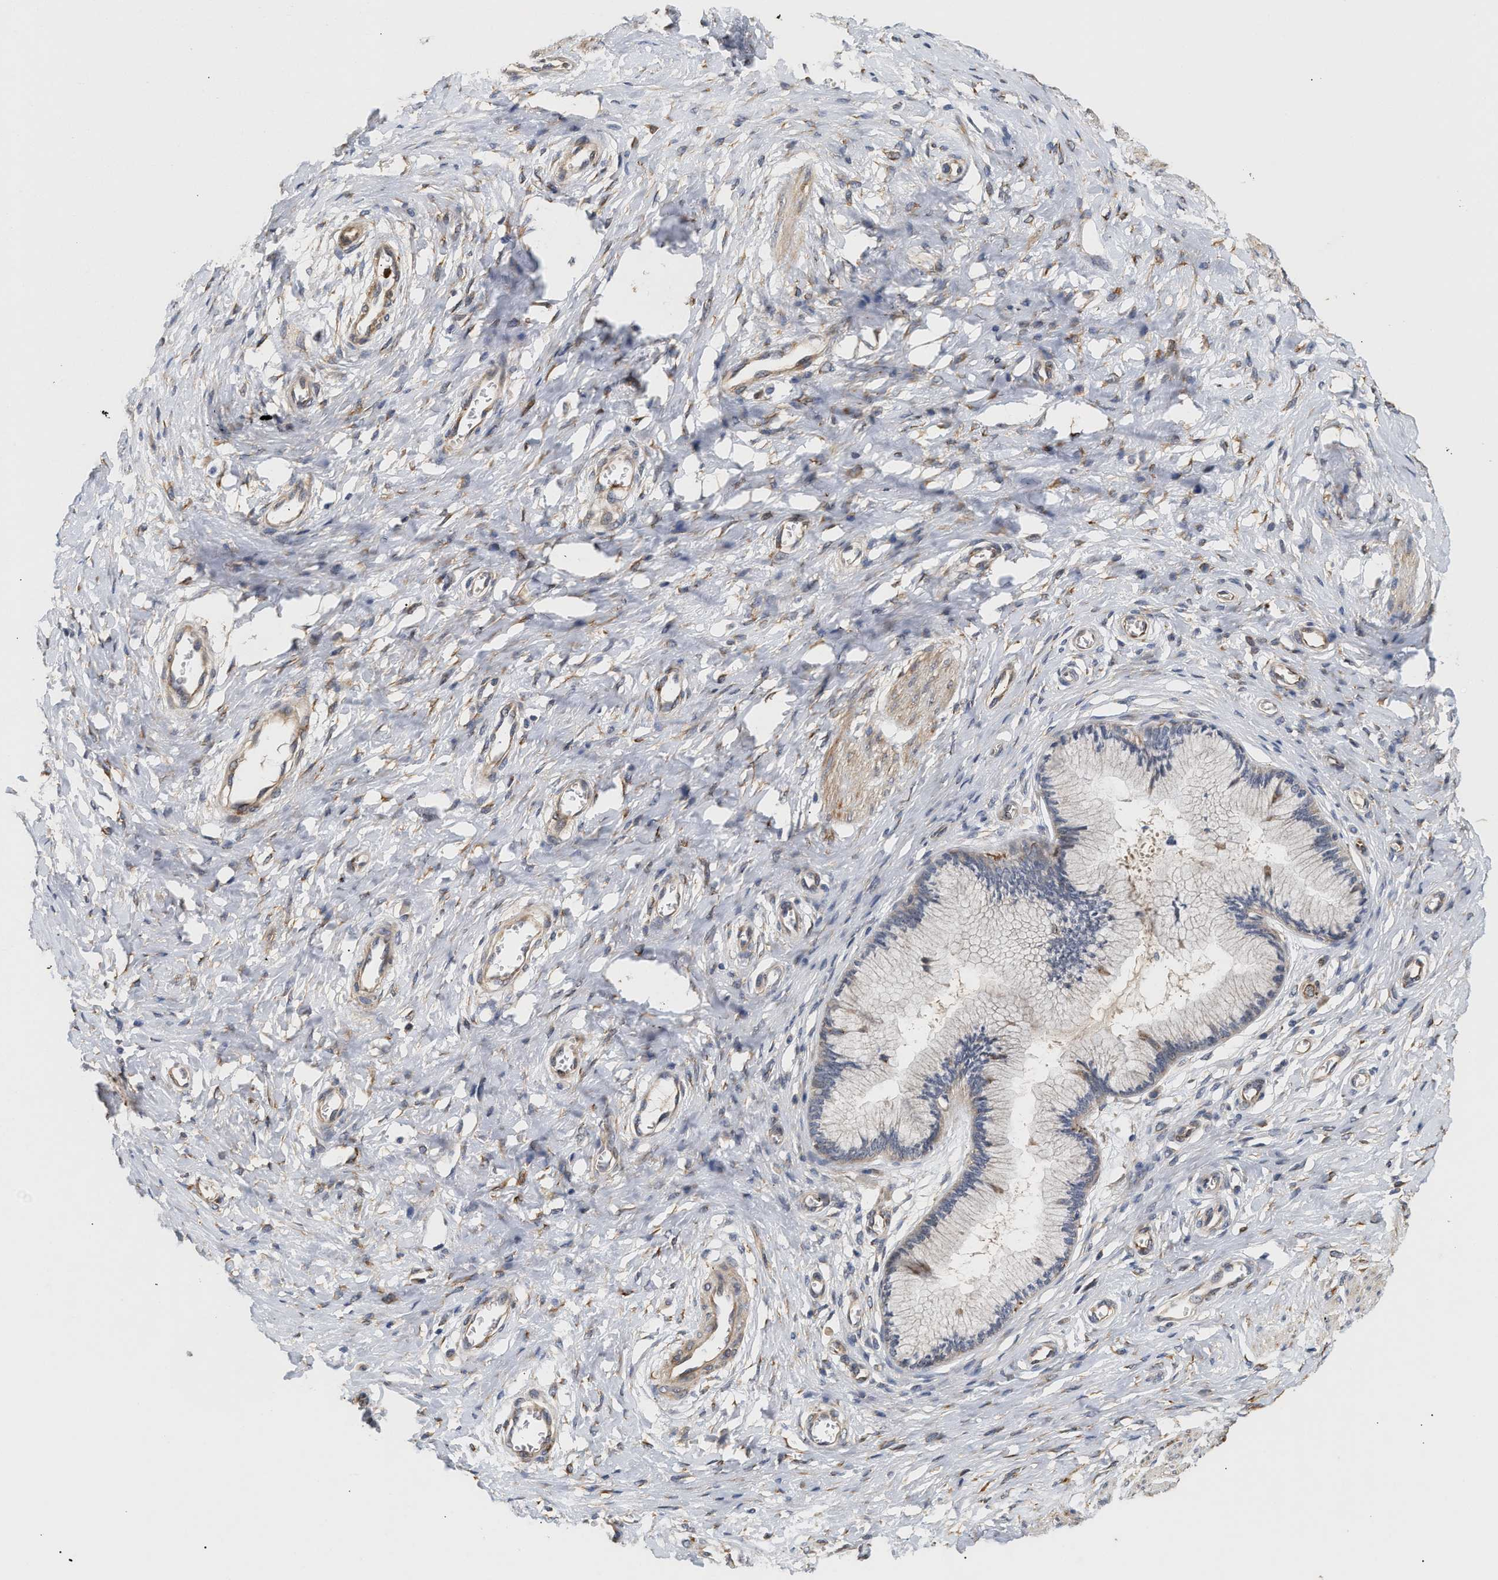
{"staining": {"intensity": "moderate", "quantity": "<25%", "location": "cytoplasmic/membranous"}, "tissue": "cervix", "cell_type": "Glandular cells", "image_type": "normal", "snomed": [{"axis": "morphology", "description": "Normal tissue, NOS"}, {"axis": "topography", "description": "Cervix"}], "caption": "This micrograph displays immunohistochemistry staining of unremarkable cervix, with low moderate cytoplasmic/membranous positivity in about <25% of glandular cells.", "gene": "PLCD1", "patient": {"sex": "female", "age": 55}}